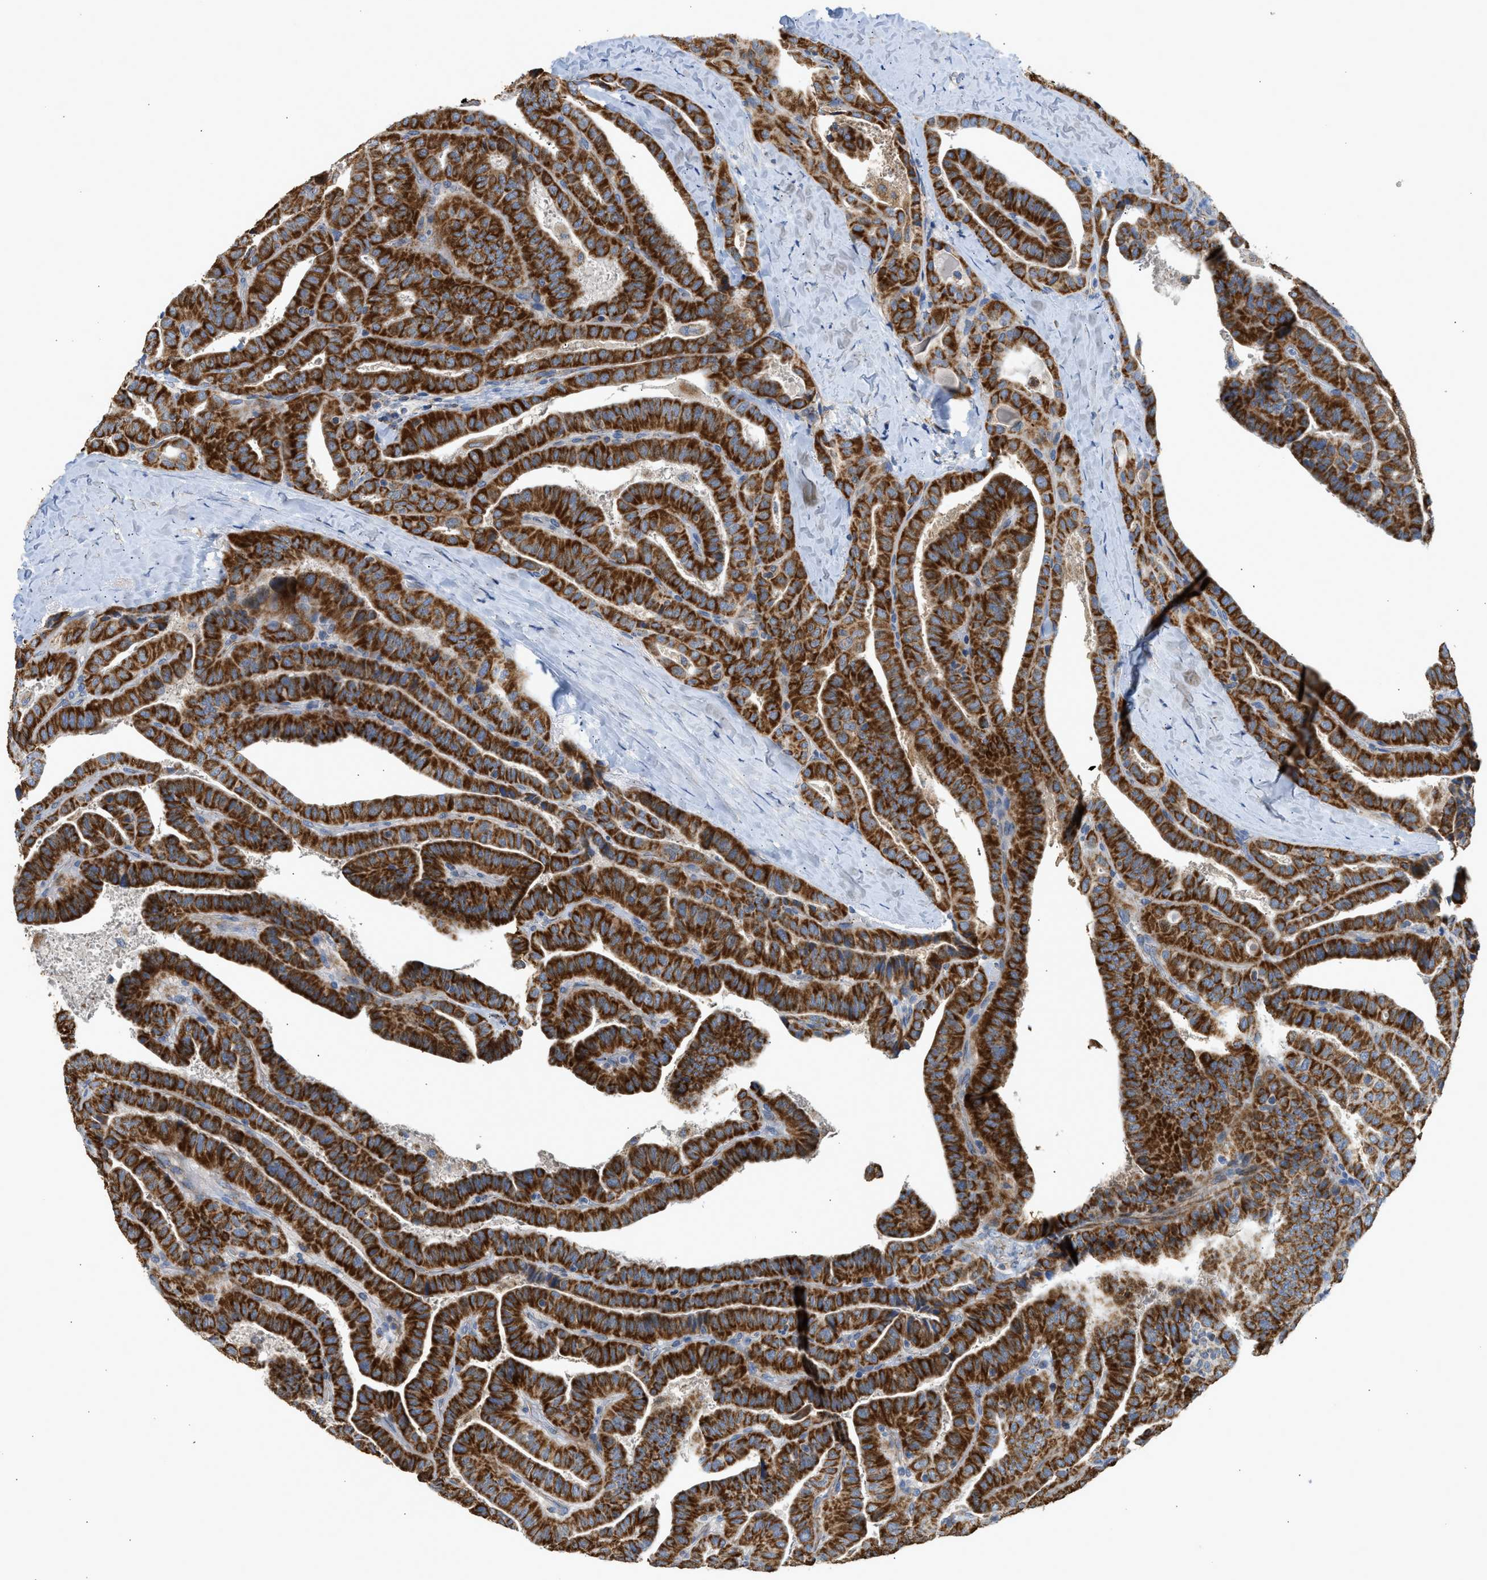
{"staining": {"intensity": "strong", "quantity": ">75%", "location": "cytoplasmic/membranous"}, "tissue": "thyroid cancer", "cell_type": "Tumor cells", "image_type": "cancer", "snomed": [{"axis": "morphology", "description": "Papillary adenocarcinoma, NOS"}, {"axis": "topography", "description": "Thyroid gland"}], "caption": "Protein staining of thyroid cancer (papillary adenocarcinoma) tissue displays strong cytoplasmic/membranous staining in about >75% of tumor cells.", "gene": "GOT2", "patient": {"sex": "male", "age": 77}}